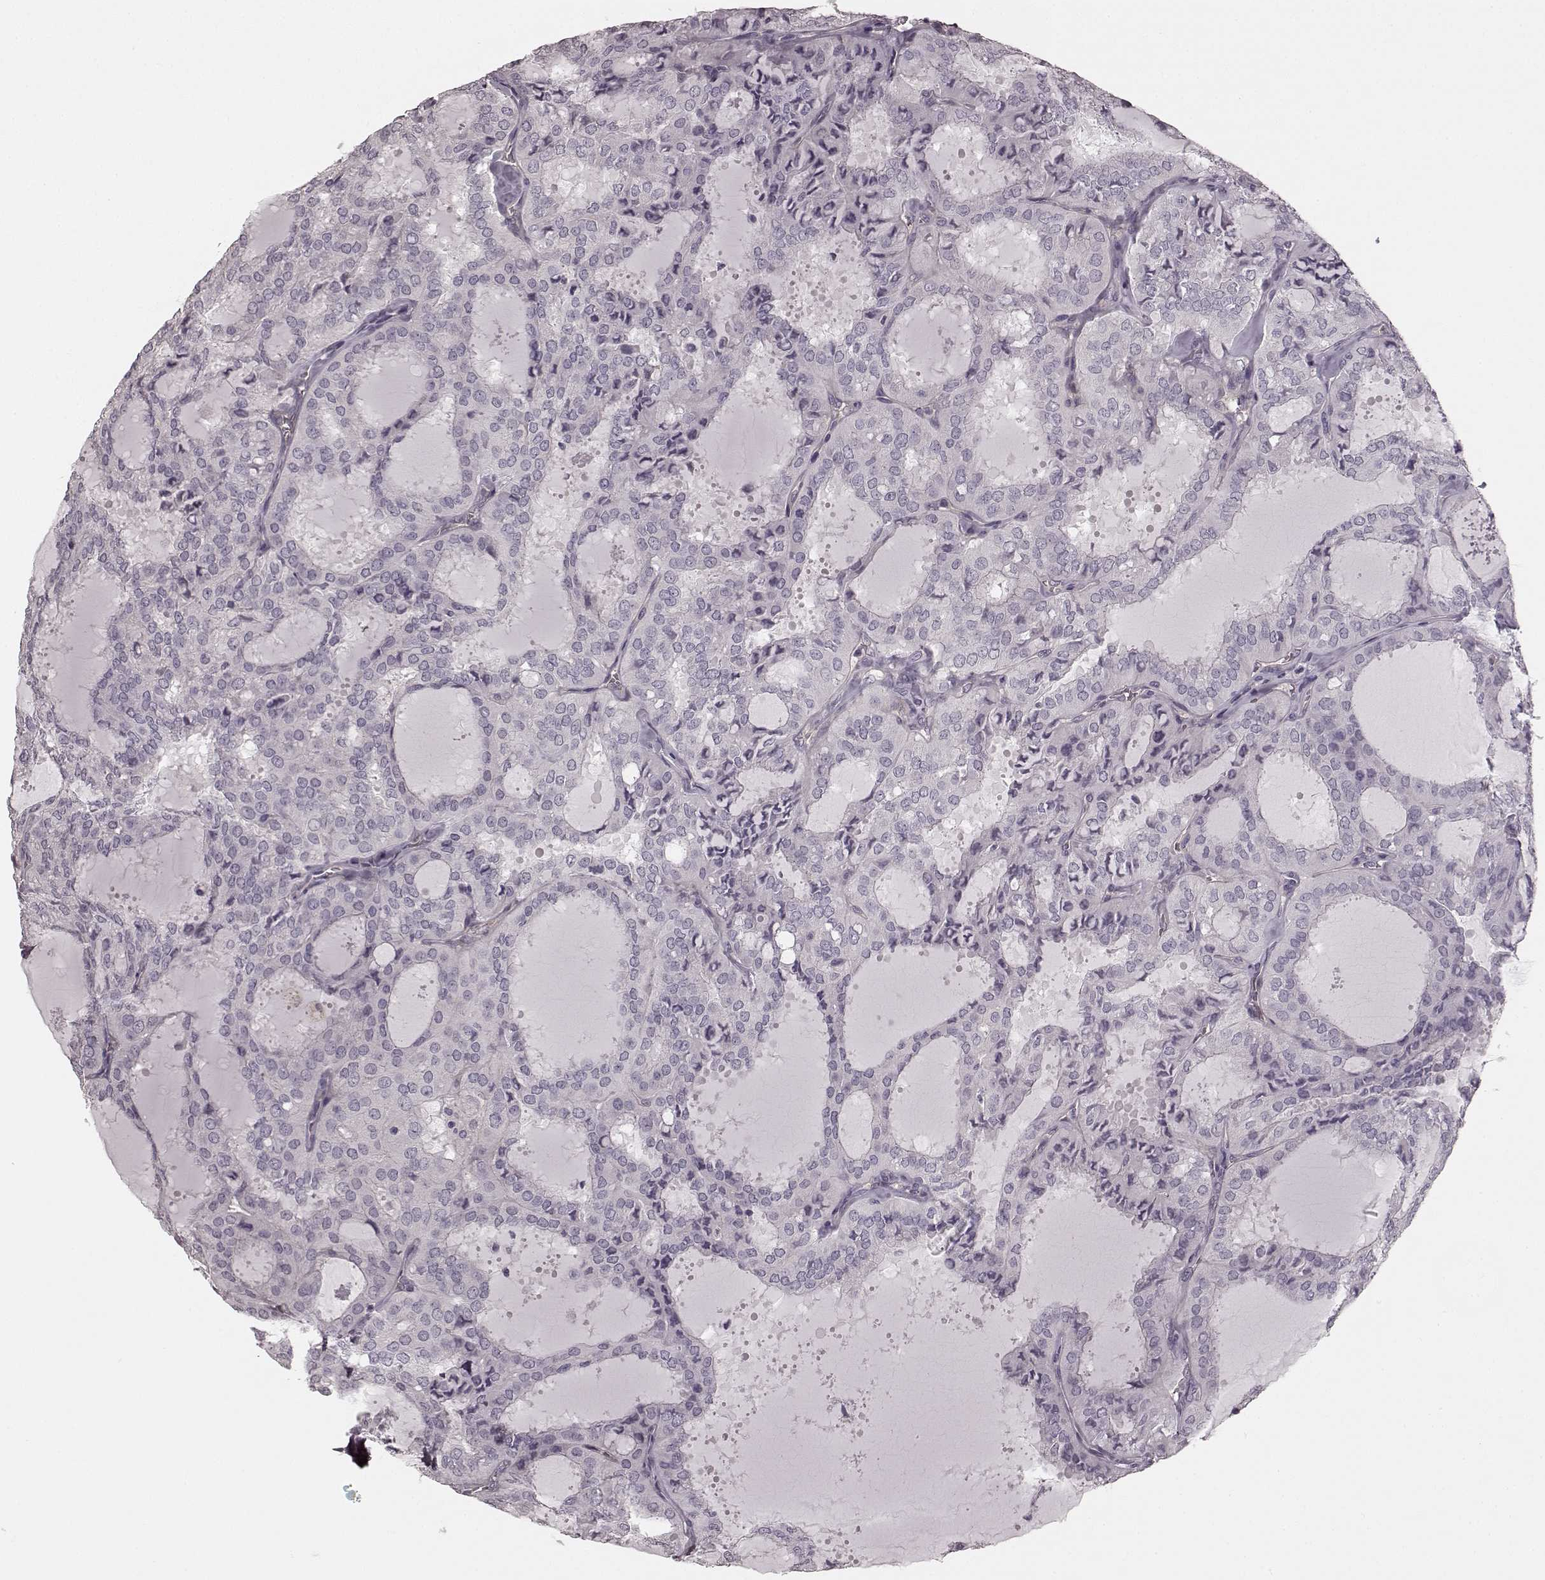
{"staining": {"intensity": "negative", "quantity": "none", "location": "none"}, "tissue": "thyroid cancer", "cell_type": "Tumor cells", "image_type": "cancer", "snomed": [{"axis": "morphology", "description": "Follicular adenoma carcinoma, NOS"}, {"axis": "topography", "description": "Thyroid gland"}], "caption": "High magnification brightfield microscopy of thyroid cancer (follicular adenoma carcinoma) stained with DAB (3,3'-diaminobenzidine) (brown) and counterstained with hematoxylin (blue): tumor cells show no significant expression.", "gene": "PRKCE", "patient": {"sex": "male", "age": 75}}